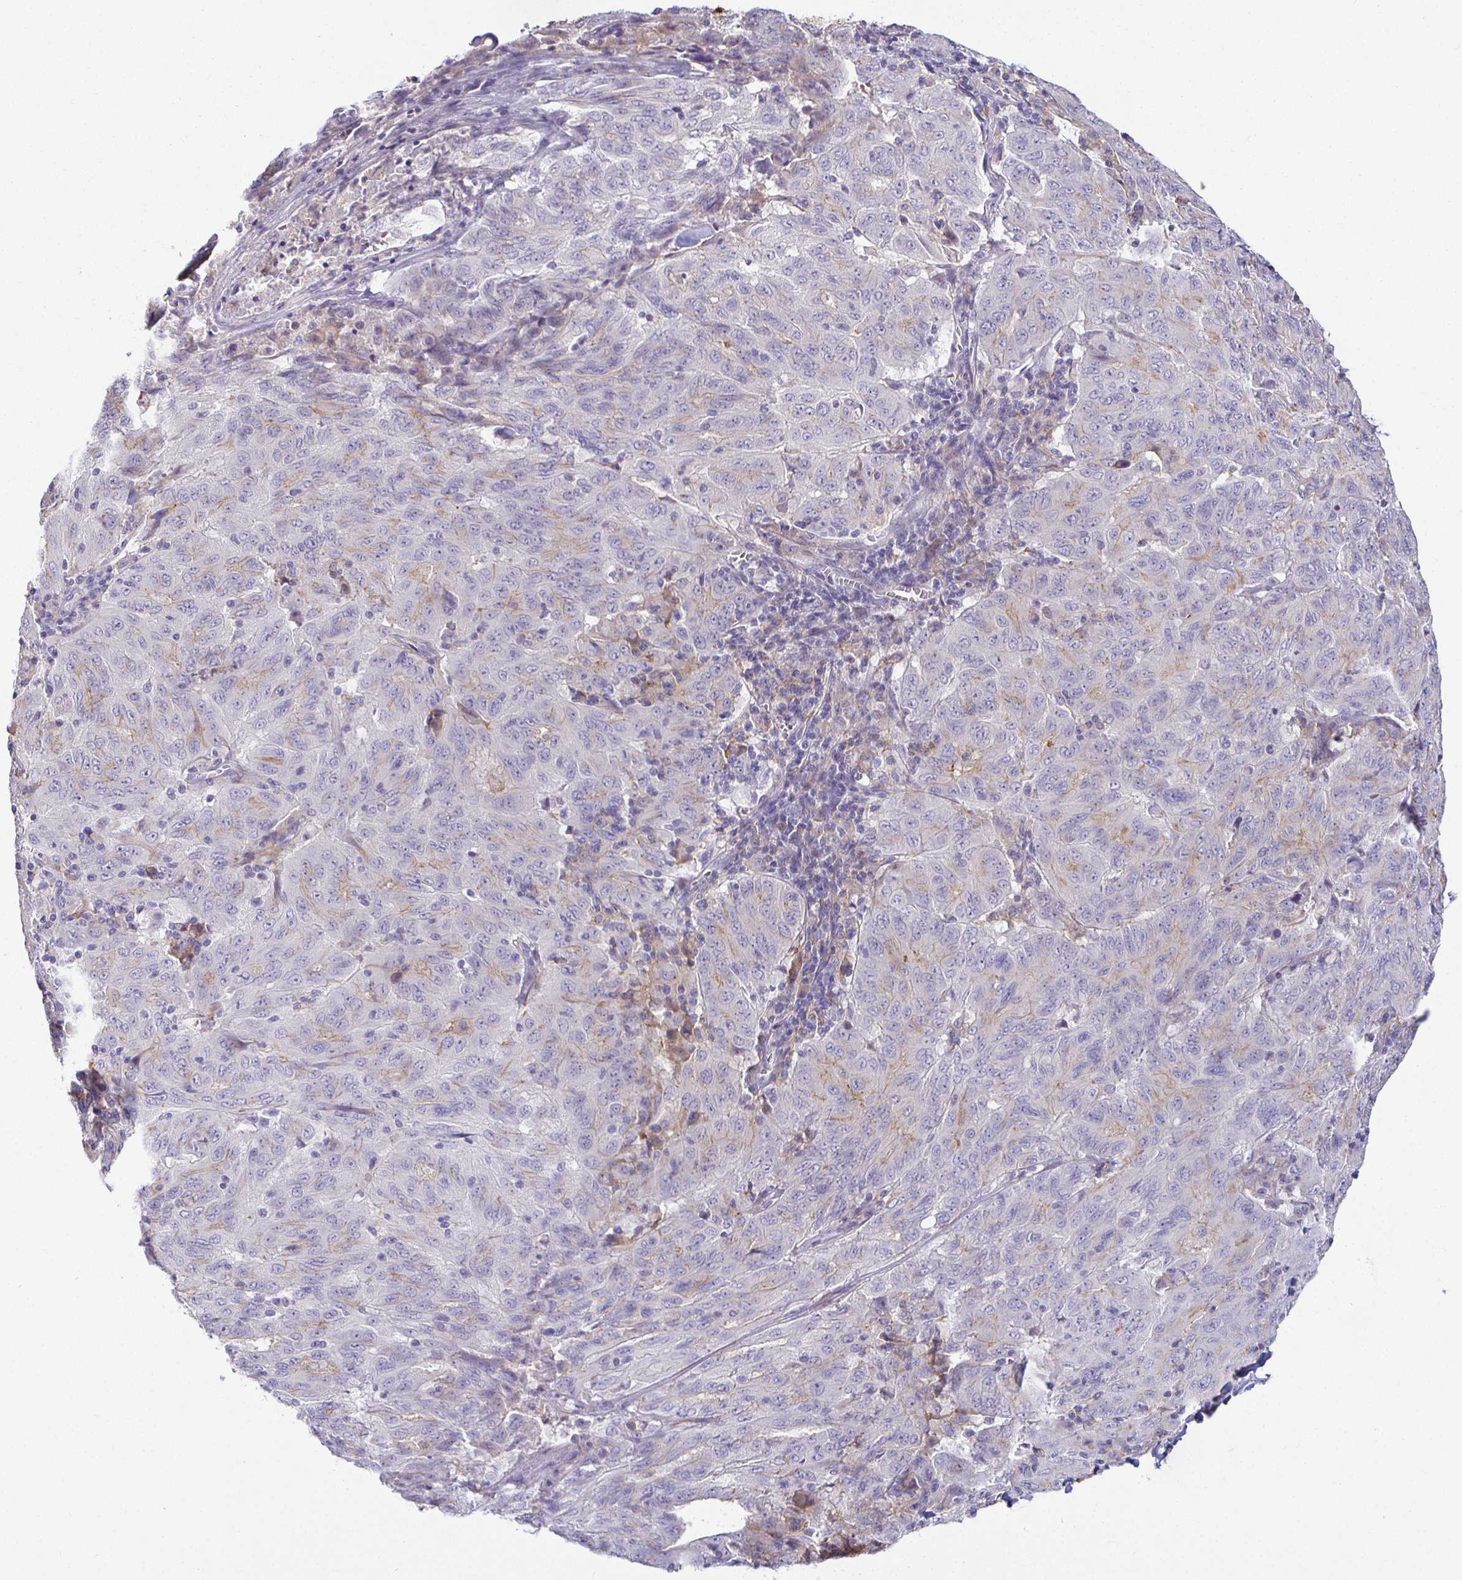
{"staining": {"intensity": "negative", "quantity": "none", "location": "none"}, "tissue": "pancreatic cancer", "cell_type": "Tumor cells", "image_type": "cancer", "snomed": [{"axis": "morphology", "description": "Adenocarcinoma, NOS"}, {"axis": "topography", "description": "Pancreas"}], "caption": "IHC histopathology image of neoplastic tissue: human pancreatic adenocarcinoma stained with DAB (3,3'-diaminobenzidine) exhibits no significant protein positivity in tumor cells. (IHC, brightfield microscopy, high magnification).", "gene": "SIRPA", "patient": {"sex": "male", "age": 63}}